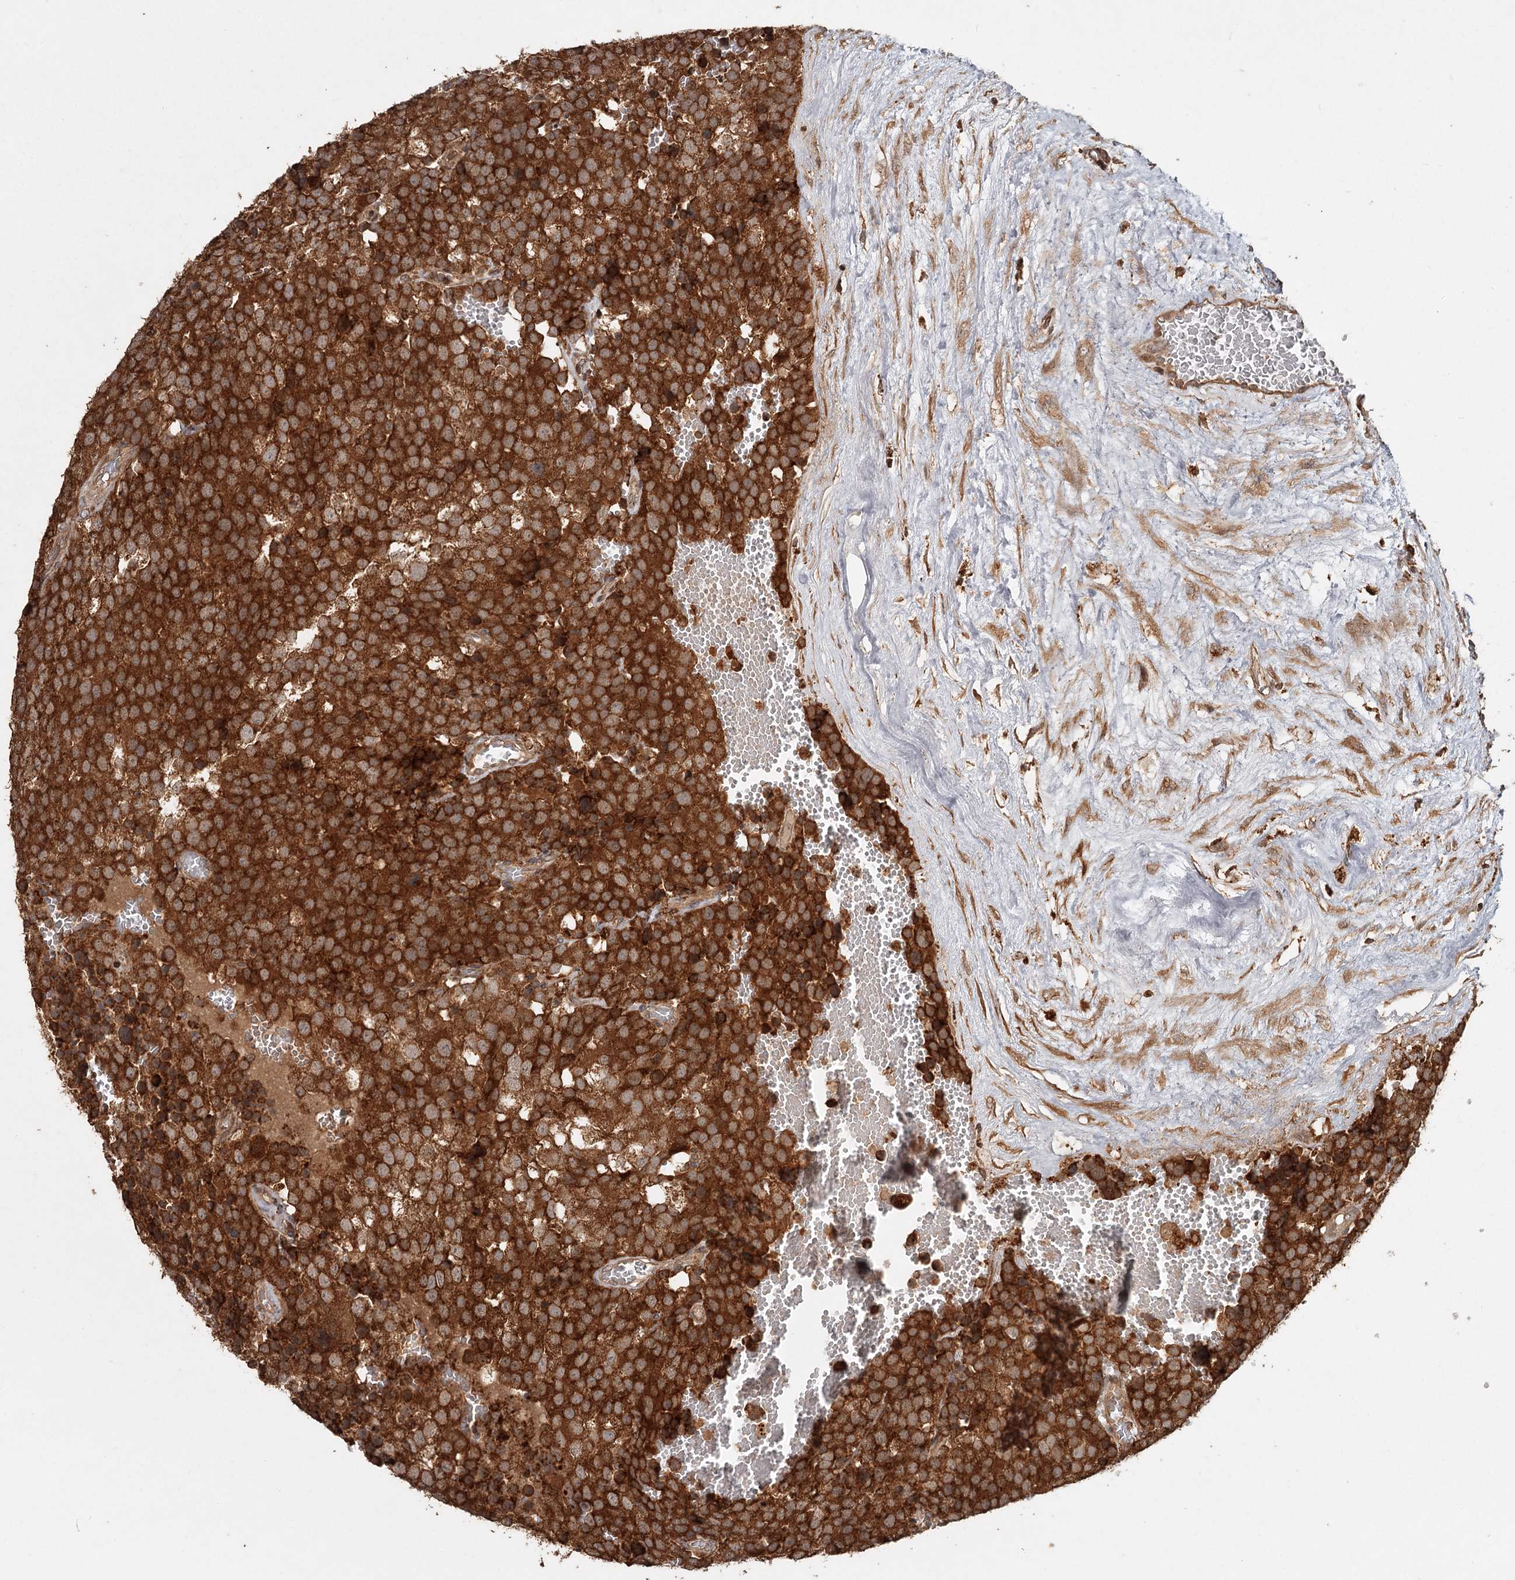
{"staining": {"intensity": "moderate", "quantity": ">75%", "location": "cytoplasmic/membranous"}, "tissue": "testis cancer", "cell_type": "Tumor cells", "image_type": "cancer", "snomed": [{"axis": "morphology", "description": "Seminoma, NOS"}, {"axis": "topography", "description": "Testis"}], "caption": "Immunohistochemical staining of testis seminoma reveals medium levels of moderate cytoplasmic/membranous protein expression in approximately >75% of tumor cells.", "gene": "FAXC", "patient": {"sex": "male", "age": 71}}